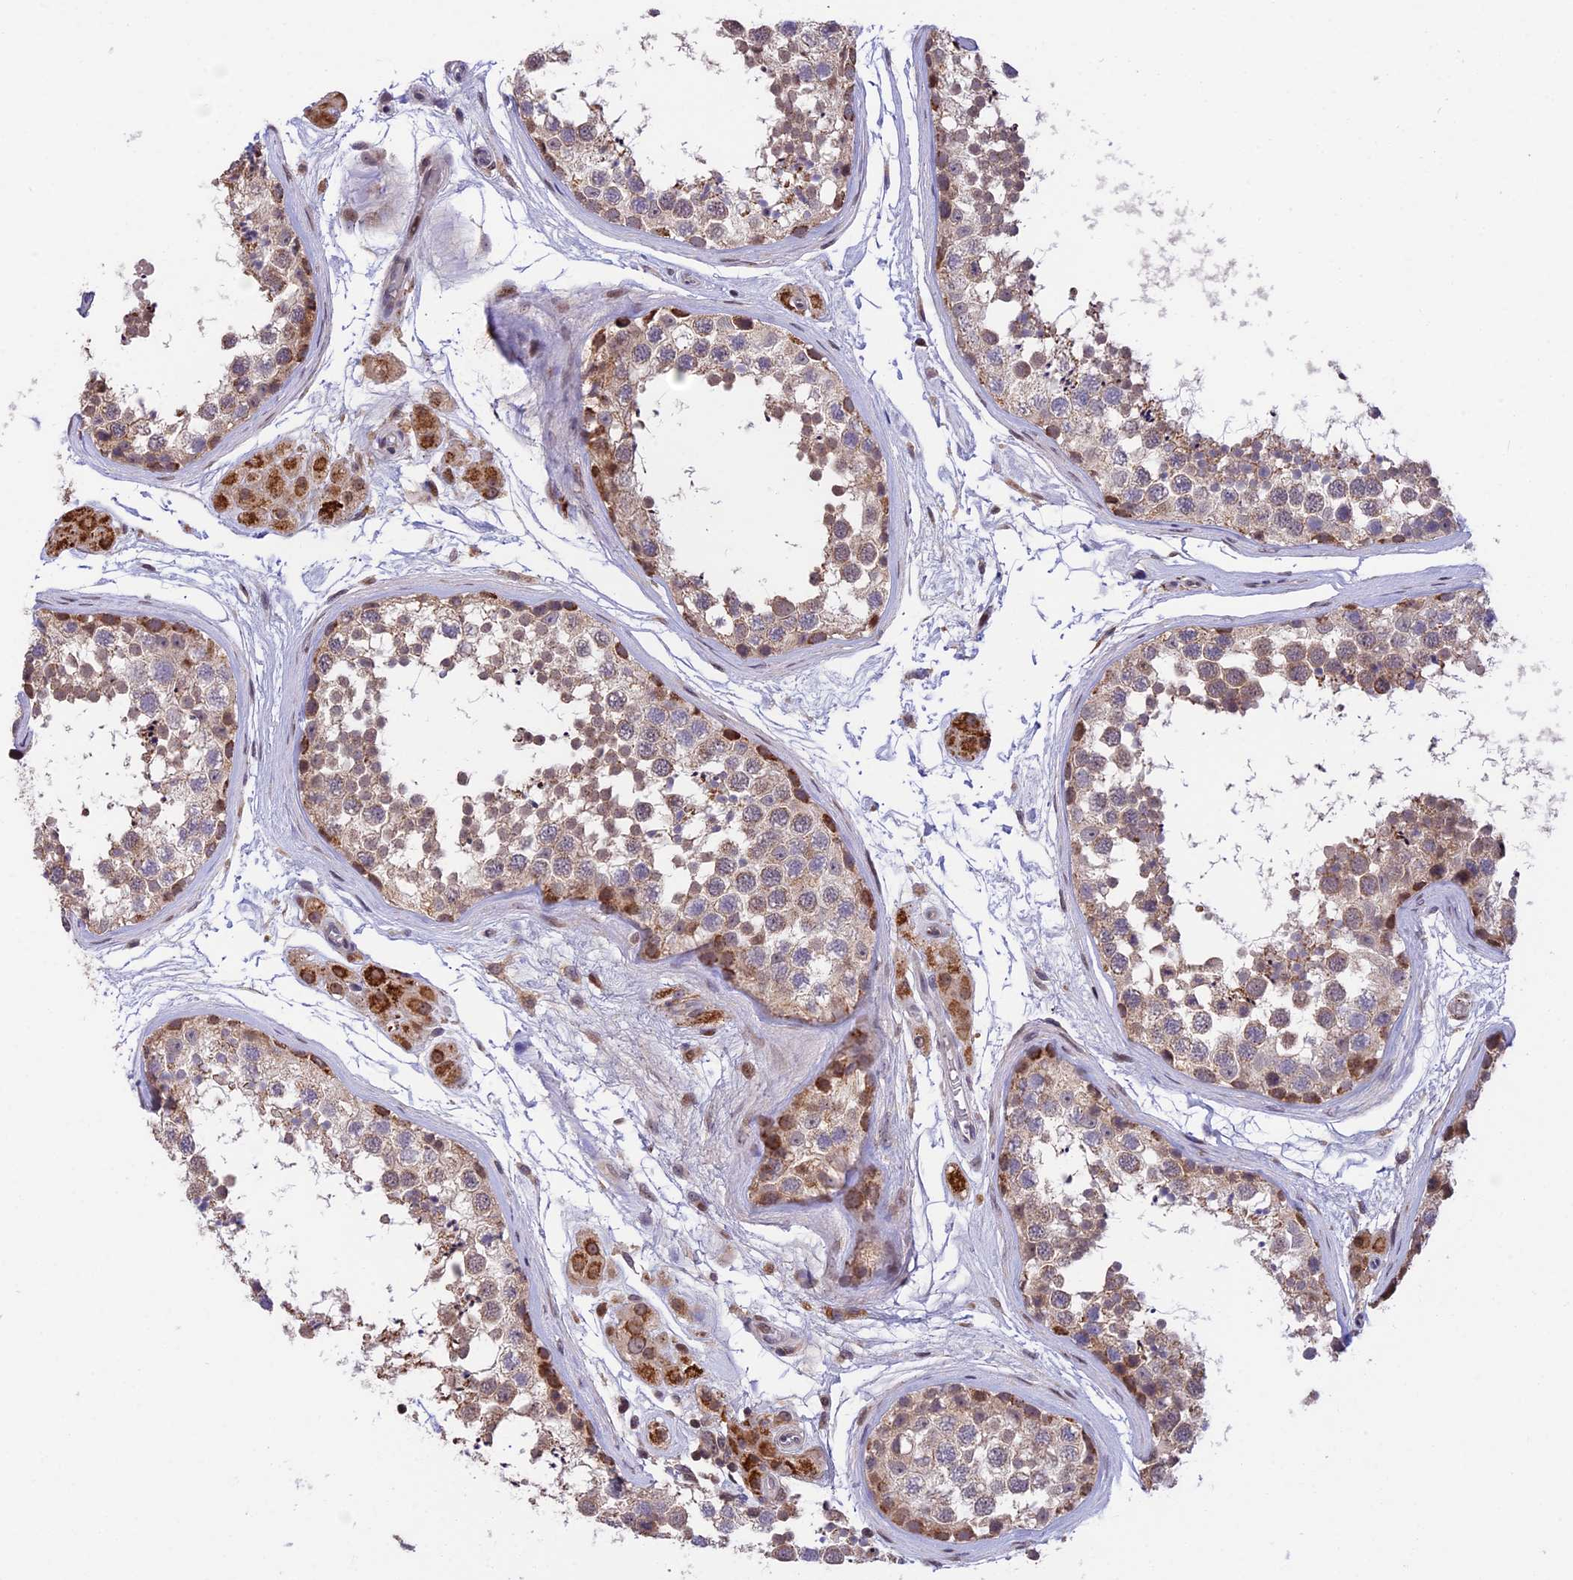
{"staining": {"intensity": "moderate", "quantity": "25%-75%", "location": "cytoplasmic/membranous,nuclear"}, "tissue": "testis", "cell_type": "Cells in seminiferous ducts", "image_type": "normal", "snomed": [{"axis": "morphology", "description": "Normal tissue, NOS"}, {"axis": "topography", "description": "Testis"}], "caption": "The immunohistochemical stain labels moderate cytoplasmic/membranous,nuclear expression in cells in seminiferous ducts of benign testis. (brown staining indicates protein expression, while blue staining denotes nuclei).", "gene": "RERGL", "patient": {"sex": "male", "age": 56}}